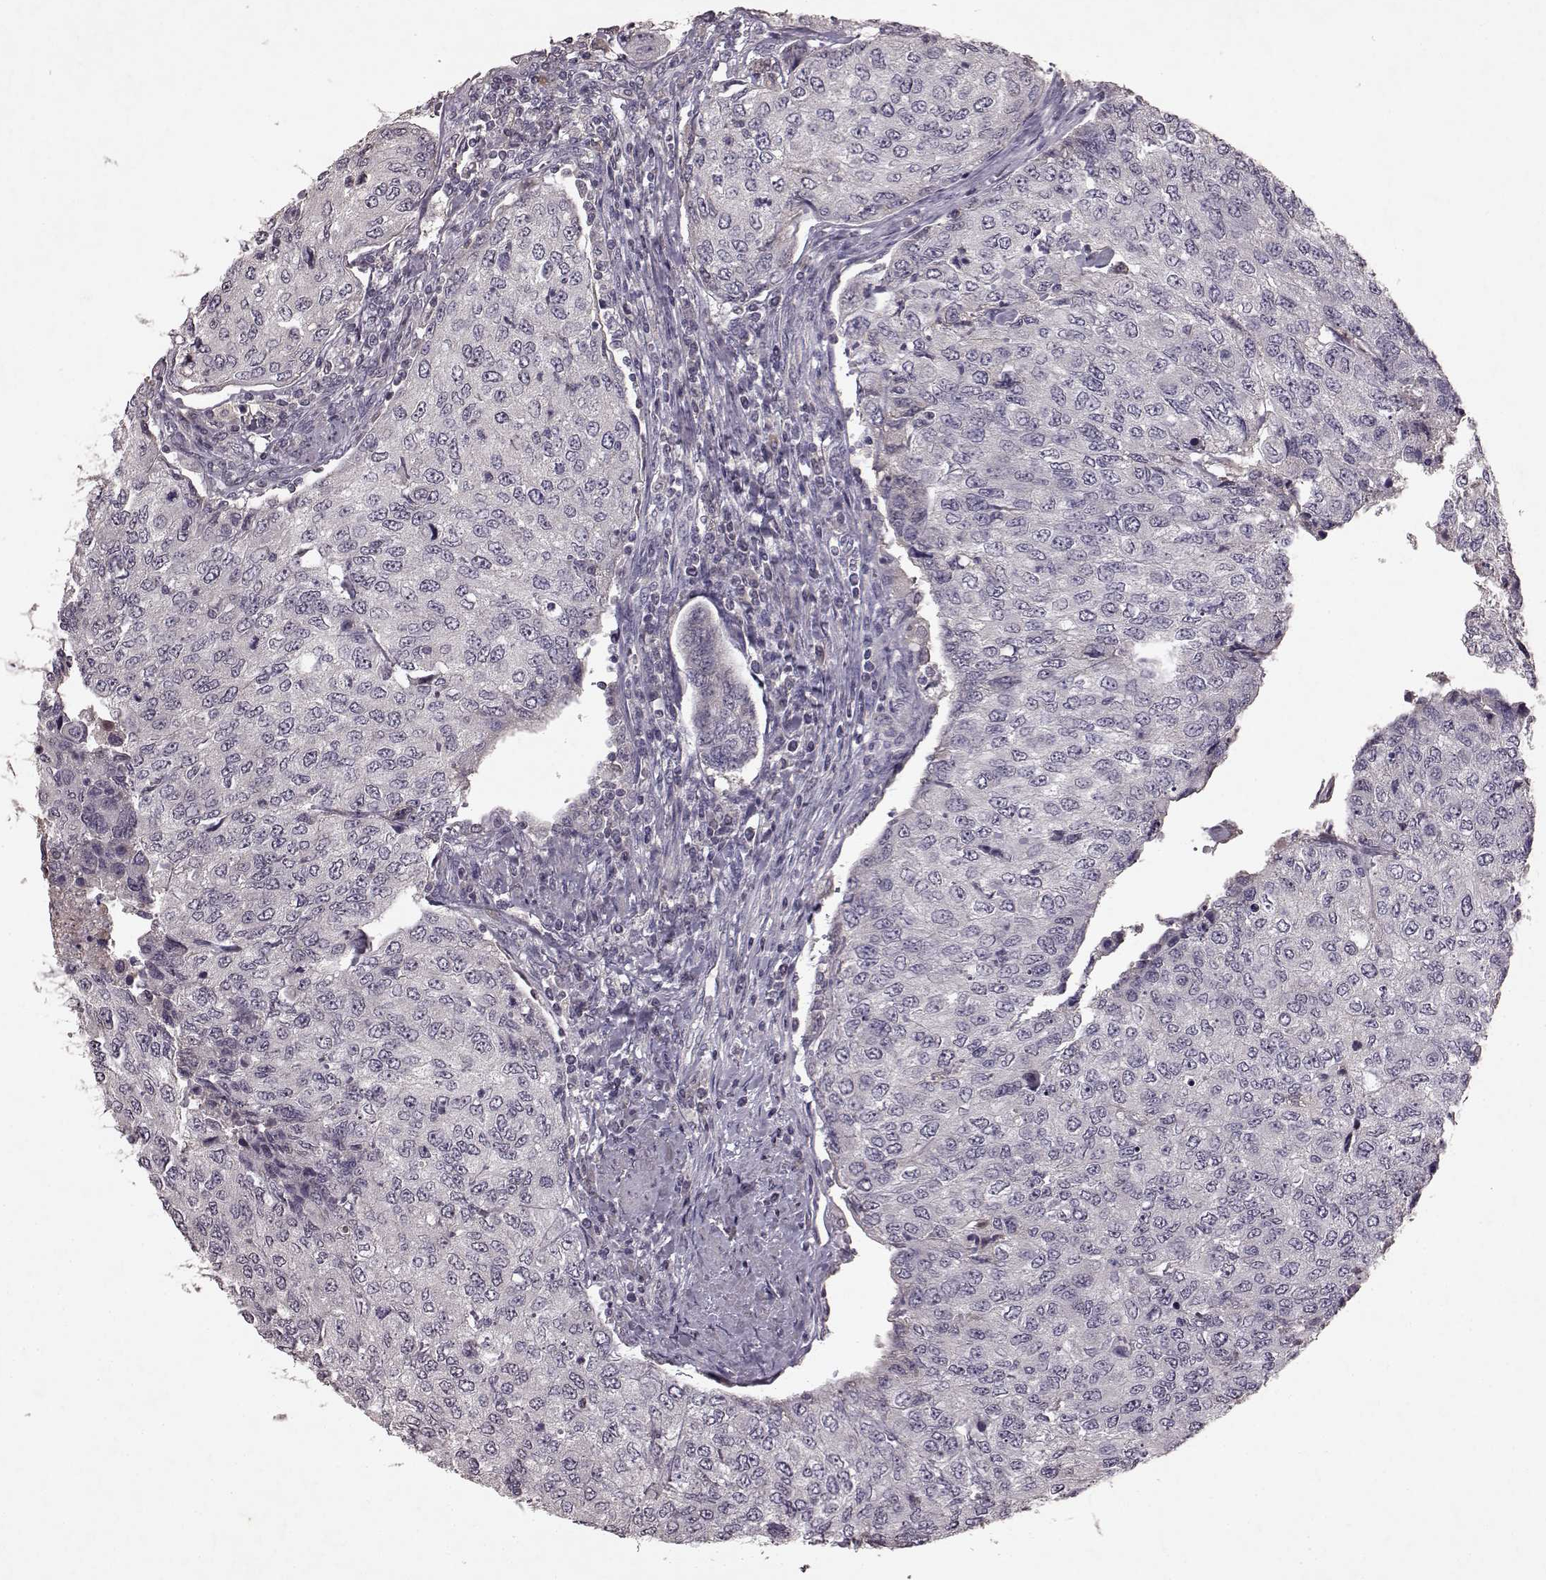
{"staining": {"intensity": "negative", "quantity": "none", "location": "none"}, "tissue": "urothelial cancer", "cell_type": "Tumor cells", "image_type": "cancer", "snomed": [{"axis": "morphology", "description": "Urothelial carcinoma, High grade"}, {"axis": "topography", "description": "Urinary bladder"}], "caption": "An immunohistochemistry image of urothelial cancer is shown. There is no staining in tumor cells of urothelial cancer.", "gene": "FRRS1L", "patient": {"sex": "female", "age": 78}}